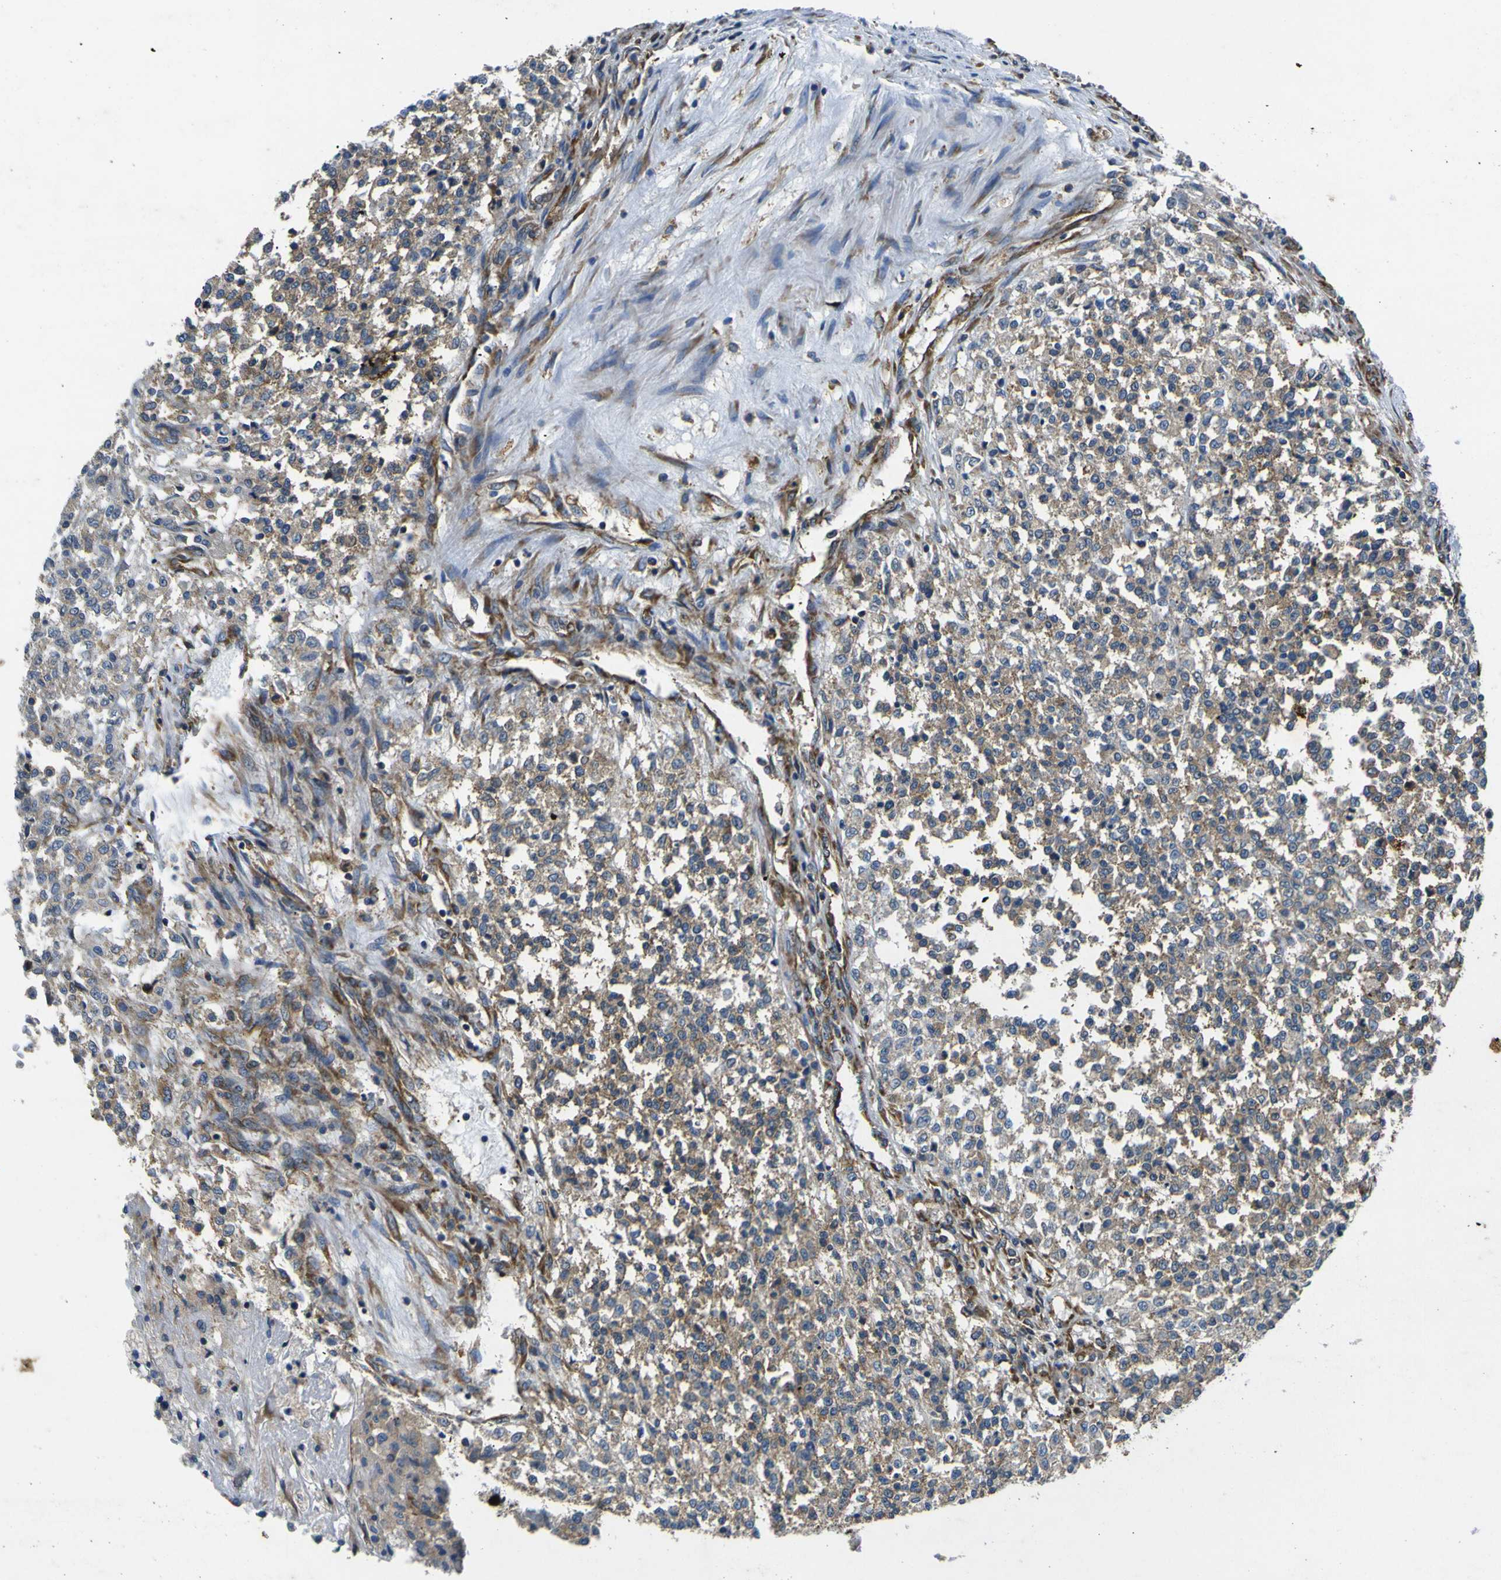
{"staining": {"intensity": "weak", "quantity": "25%-75%", "location": "cytoplasmic/membranous"}, "tissue": "testis cancer", "cell_type": "Tumor cells", "image_type": "cancer", "snomed": [{"axis": "morphology", "description": "Seminoma, NOS"}, {"axis": "topography", "description": "Testis"}], "caption": "A low amount of weak cytoplasmic/membranous staining is seen in about 25%-75% of tumor cells in testis cancer tissue. (brown staining indicates protein expression, while blue staining denotes nuclei).", "gene": "RPSA", "patient": {"sex": "male", "age": 59}}